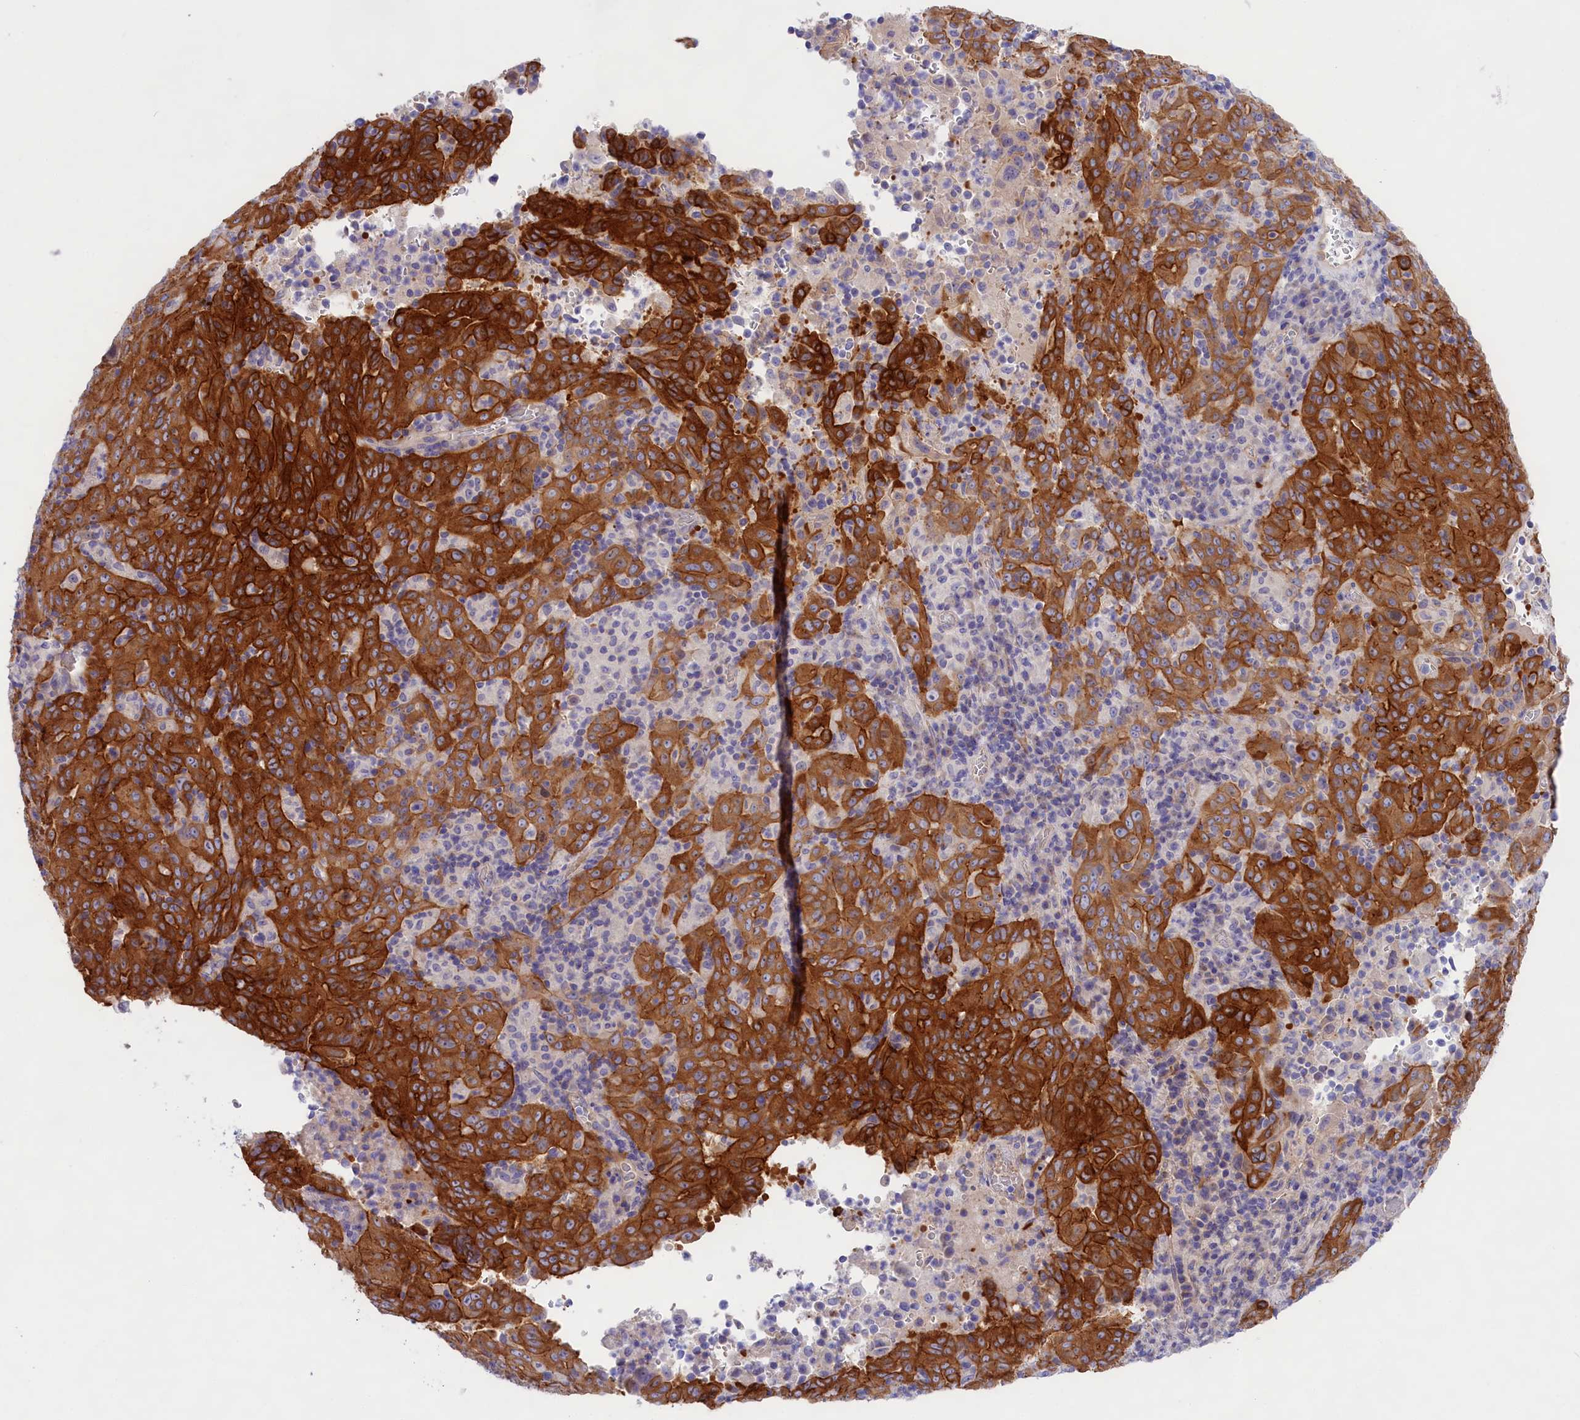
{"staining": {"intensity": "strong", "quantity": ">75%", "location": "cytoplasmic/membranous"}, "tissue": "pancreatic cancer", "cell_type": "Tumor cells", "image_type": "cancer", "snomed": [{"axis": "morphology", "description": "Adenocarcinoma, NOS"}, {"axis": "topography", "description": "Pancreas"}], "caption": "A high amount of strong cytoplasmic/membranous positivity is identified in approximately >75% of tumor cells in pancreatic cancer (adenocarcinoma) tissue.", "gene": "PPP1R13L", "patient": {"sex": "male", "age": 63}}